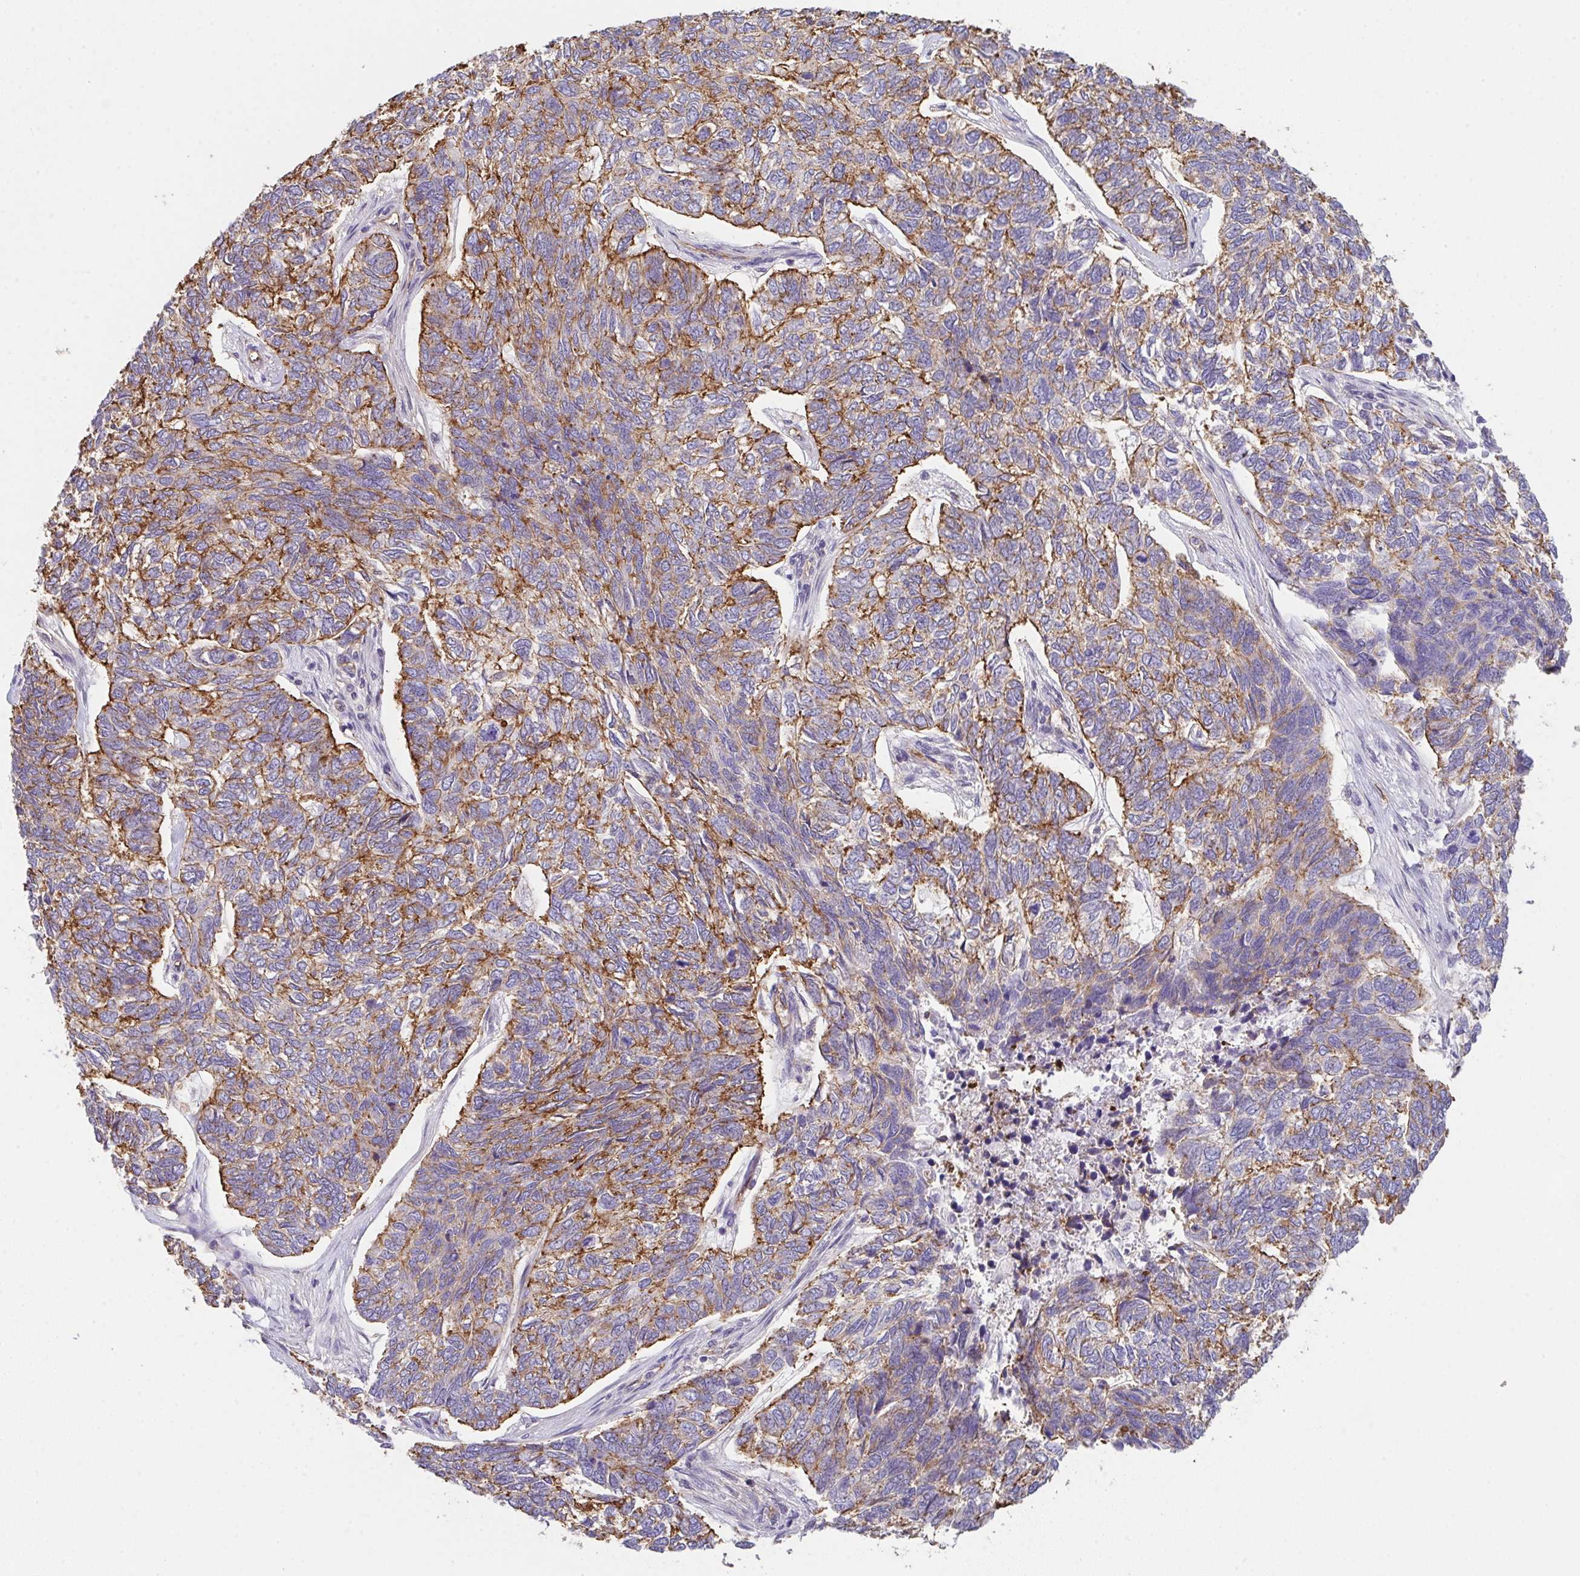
{"staining": {"intensity": "moderate", "quantity": "25%-75%", "location": "cytoplasmic/membranous"}, "tissue": "skin cancer", "cell_type": "Tumor cells", "image_type": "cancer", "snomed": [{"axis": "morphology", "description": "Basal cell carcinoma"}, {"axis": "topography", "description": "Skin"}], "caption": "The histopathology image shows a brown stain indicating the presence of a protein in the cytoplasmic/membranous of tumor cells in skin cancer (basal cell carcinoma).", "gene": "DBN1", "patient": {"sex": "female", "age": 65}}